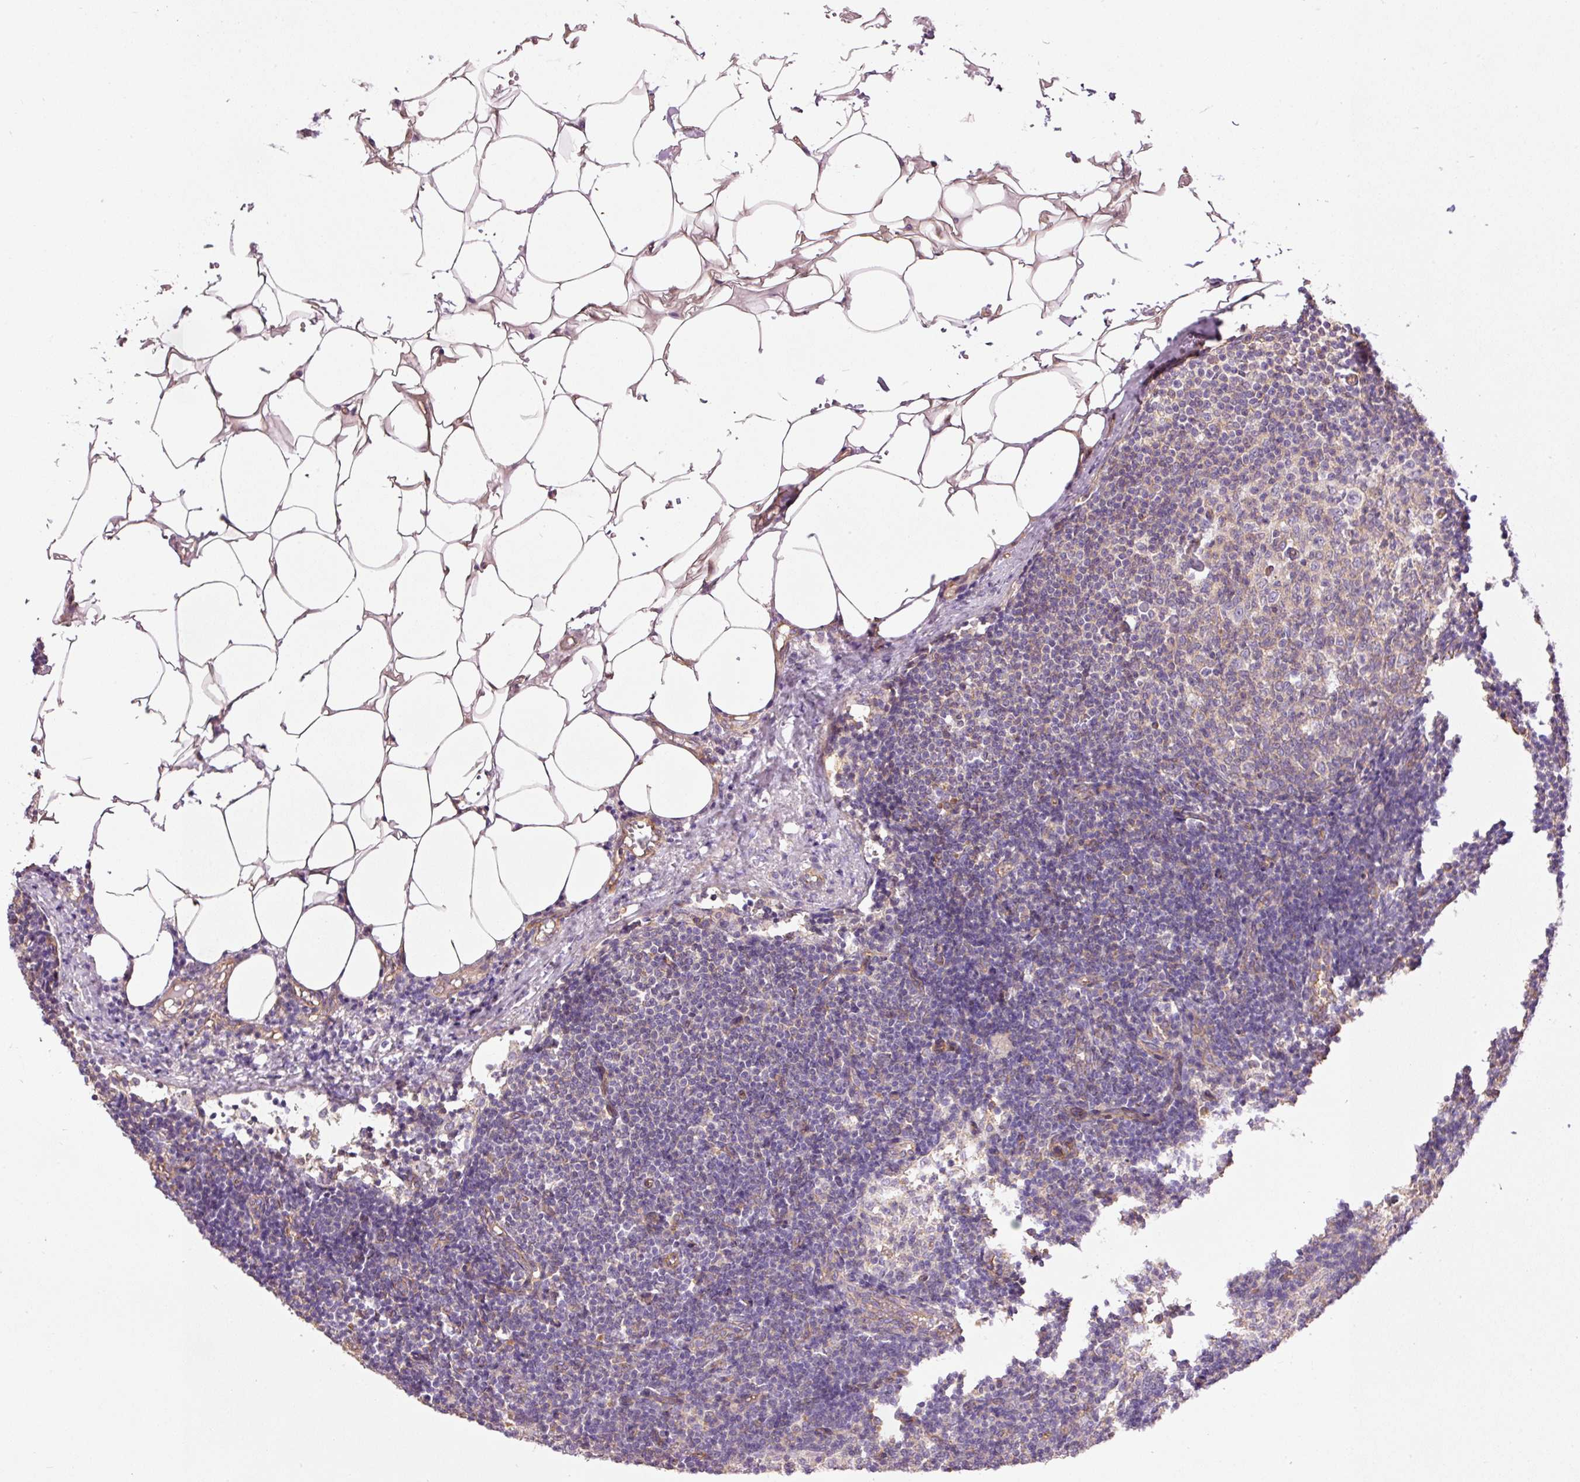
{"staining": {"intensity": "negative", "quantity": "none", "location": "none"}, "tissue": "lymph node", "cell_type": "Germinal center cells", "image_type": "normal", "snomed": [{"axis": "morphology", "description": "Normal tissue, NOS"}, {"axis": "topography", "description": "Lymph node"}], "caption": "IHC image of unremarkable lymph node: lymph node stained with DAB reveals no significant protein staining in germinal center cells.", "gene": "PPP1R1B", "patient": {"sex": "male", "age": 49}}